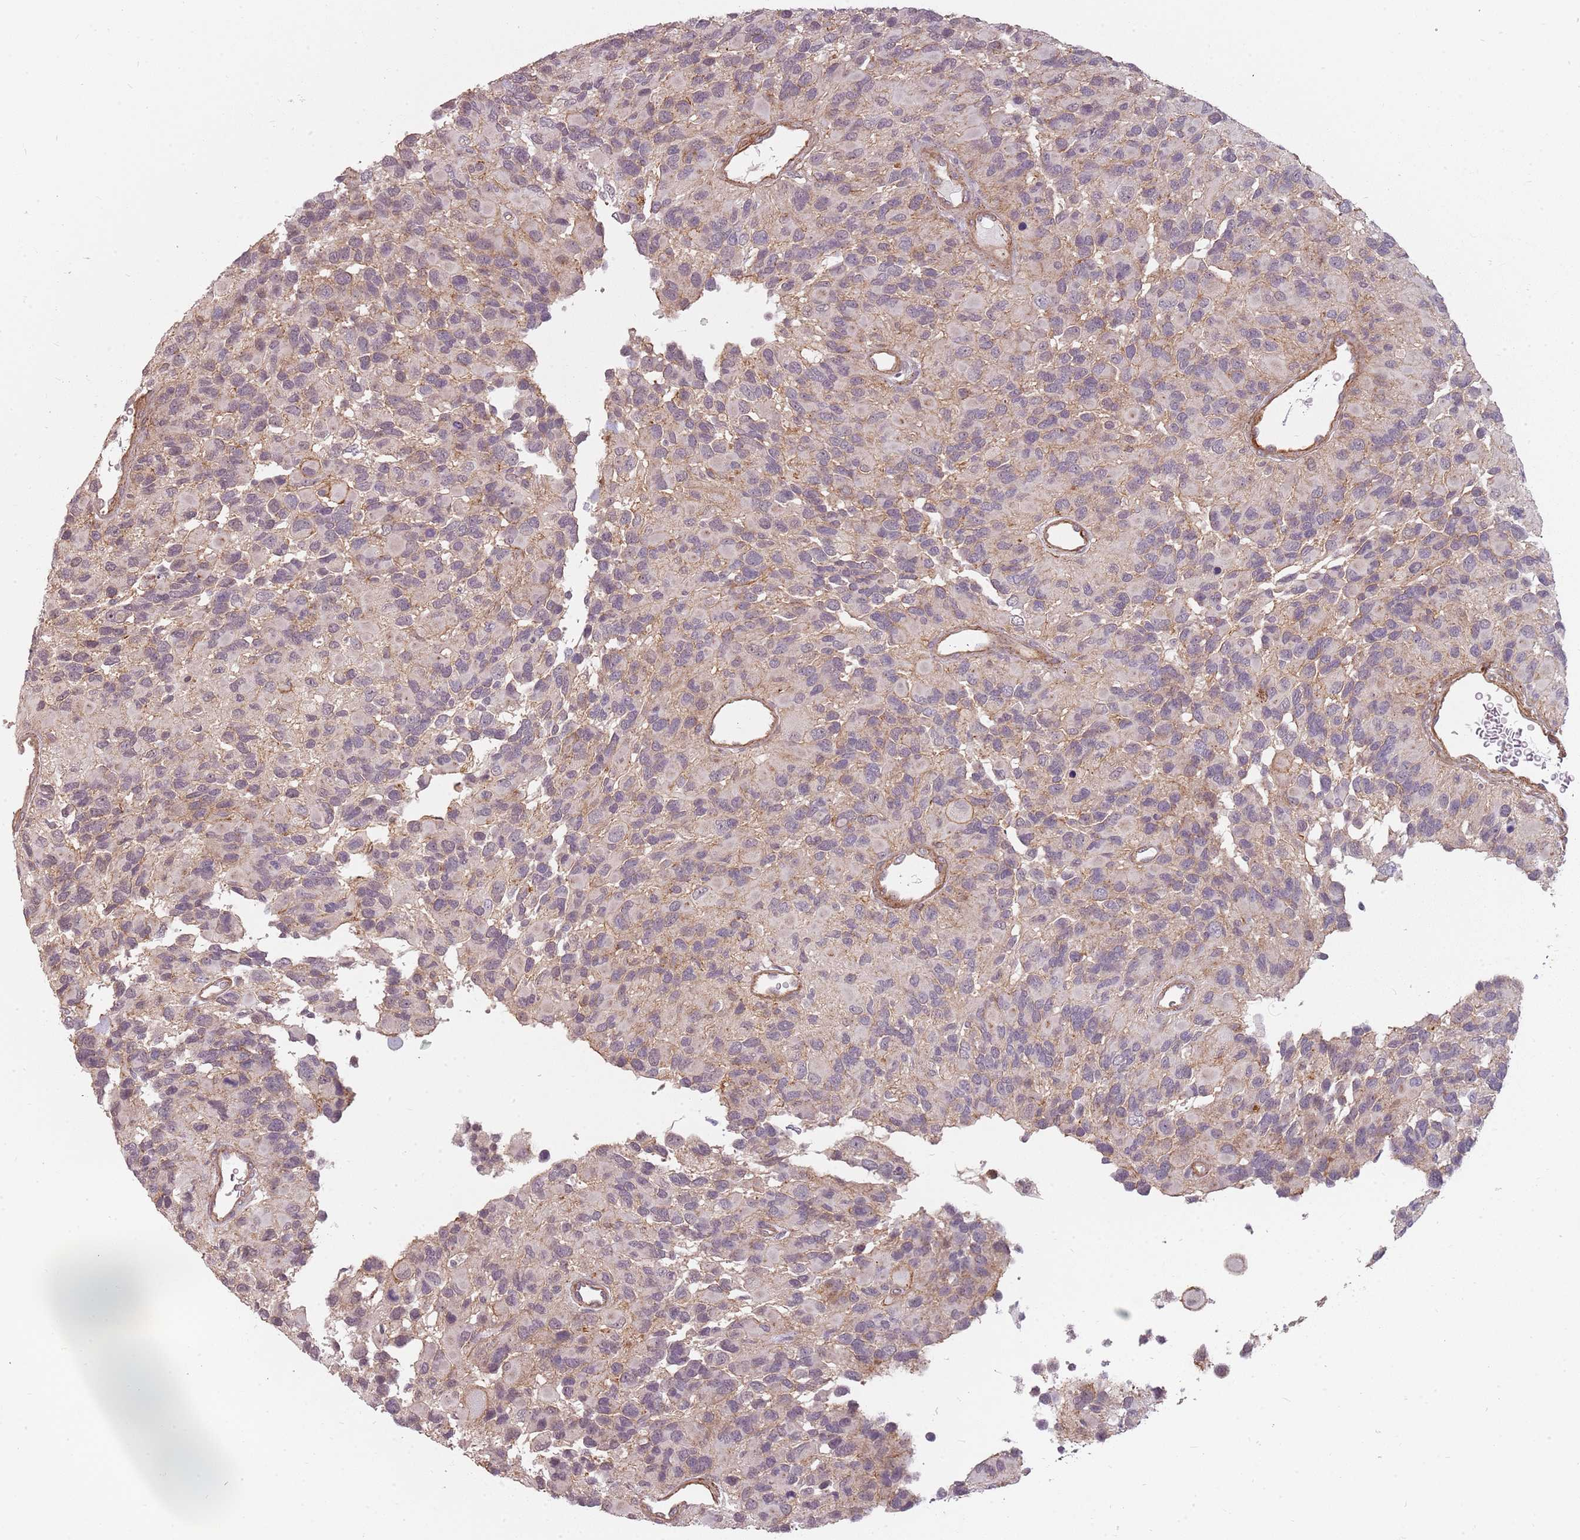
{"staining": {"intensity": "weak", "quantity": "<25%", "location": "cytoplasmic/membranous"}, "tissue": "glioma", "cell_type": "Tumor cells", "image_type": "cancer", "snomed": [{"axis": "morphology", "description": "Glioma, malignant, High grade"}, {"axis": "topography", "description": "Brain"}], "caption": "This is an immunohistochemistry micrograph of glioma. There is no staining in tumor cells.", "gene": "PPP1R14C", "patient": {"sex": "male", "age": 77}}